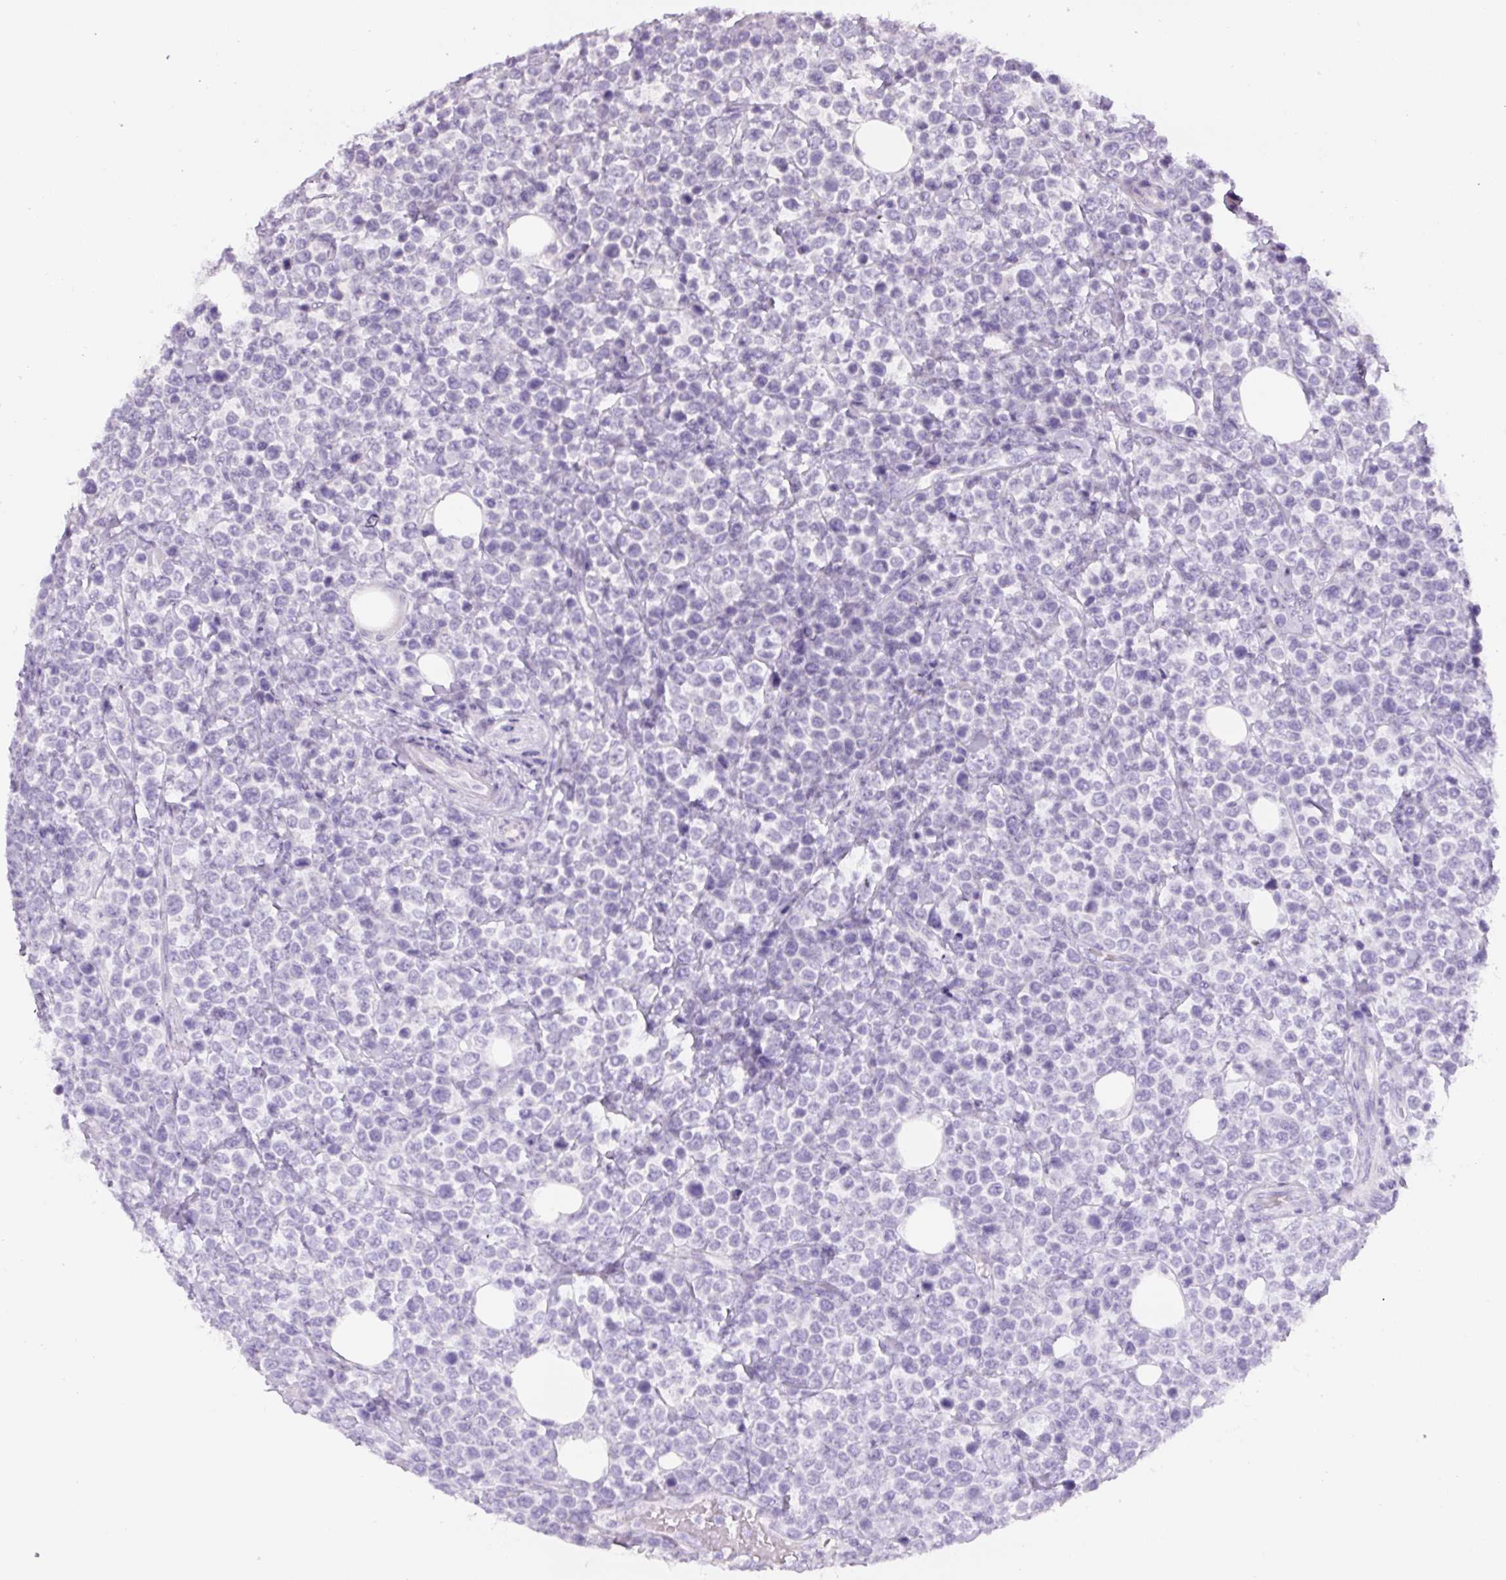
{"staining": {"intensity": "negative", "quantity": "none", "location": "none"}, "tissue": "lymphoma", "cell_type": "Tumor cells", "image_type": "cancer", "snomed": [{"axis": "morphology", "description": "Malignant lymphoma, non-Hodgkin's type, Low grade"}, {"axis": "topography", "description": "Lymph node"}], "caption": "Tumor cells are negative for brown protein staining in lymphoma.", "gene": "YIF1B", "patient": {"sex": "male", "age": 60}}